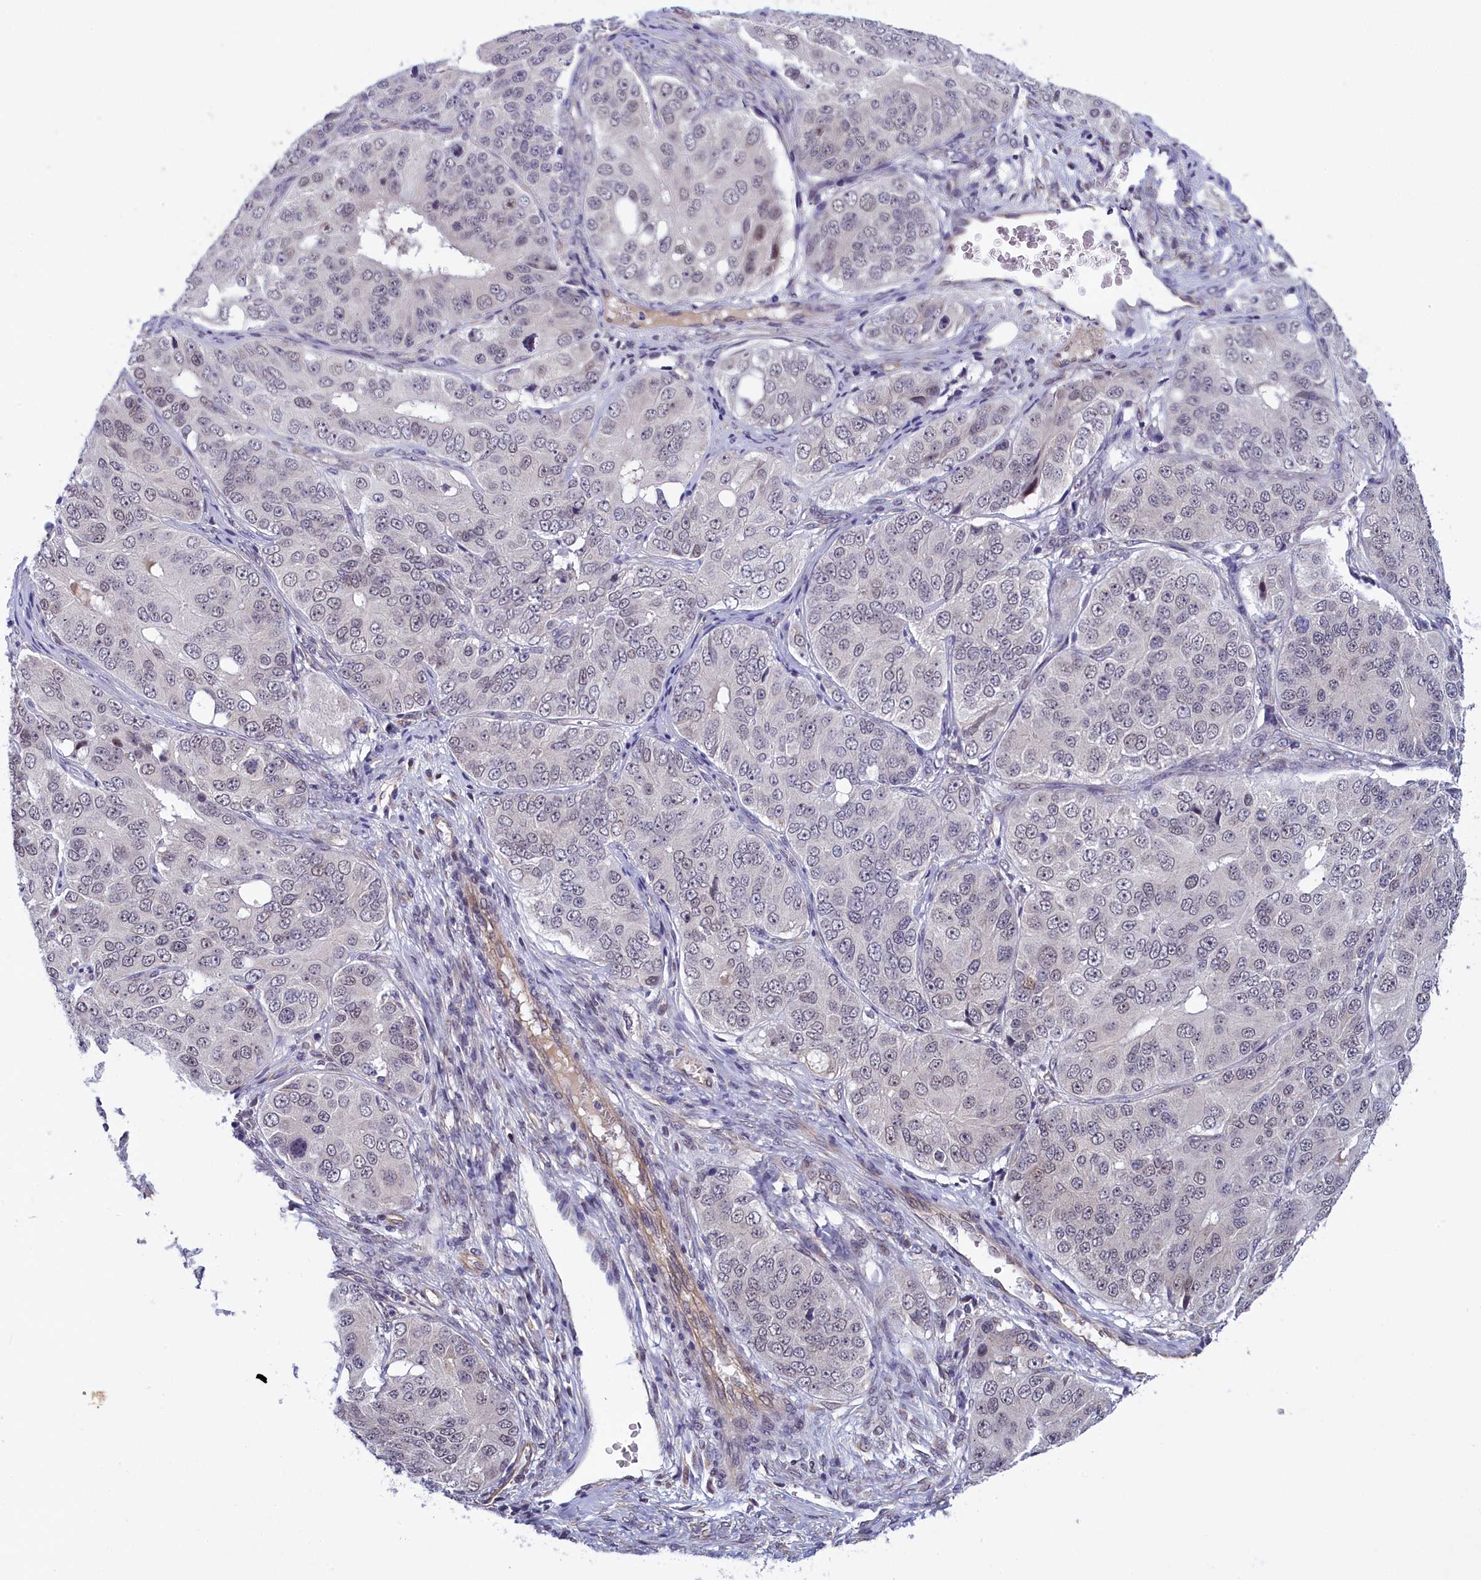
{"staining": {"intensity": "weak", "quantity": "<25%", "location": "nuclear"}, "tissue": "ovarian cancer", "cell_type": "Tumor cells", "image_type": "cancer", "snomed": [{"axis": "morphology", "description": "Carcinoma, endometroid"}, {"axis": "topography", "description": "Ovary"}], "caption": "Immunohistochemistry (IHC) photomicrograph of endometroid carcinoma (ovarian) stained for a protein (brown), which exhibits no positivity in tumor cells.", "gene": "IGFALS", "patient": {"sex": "female", "age": 51}}